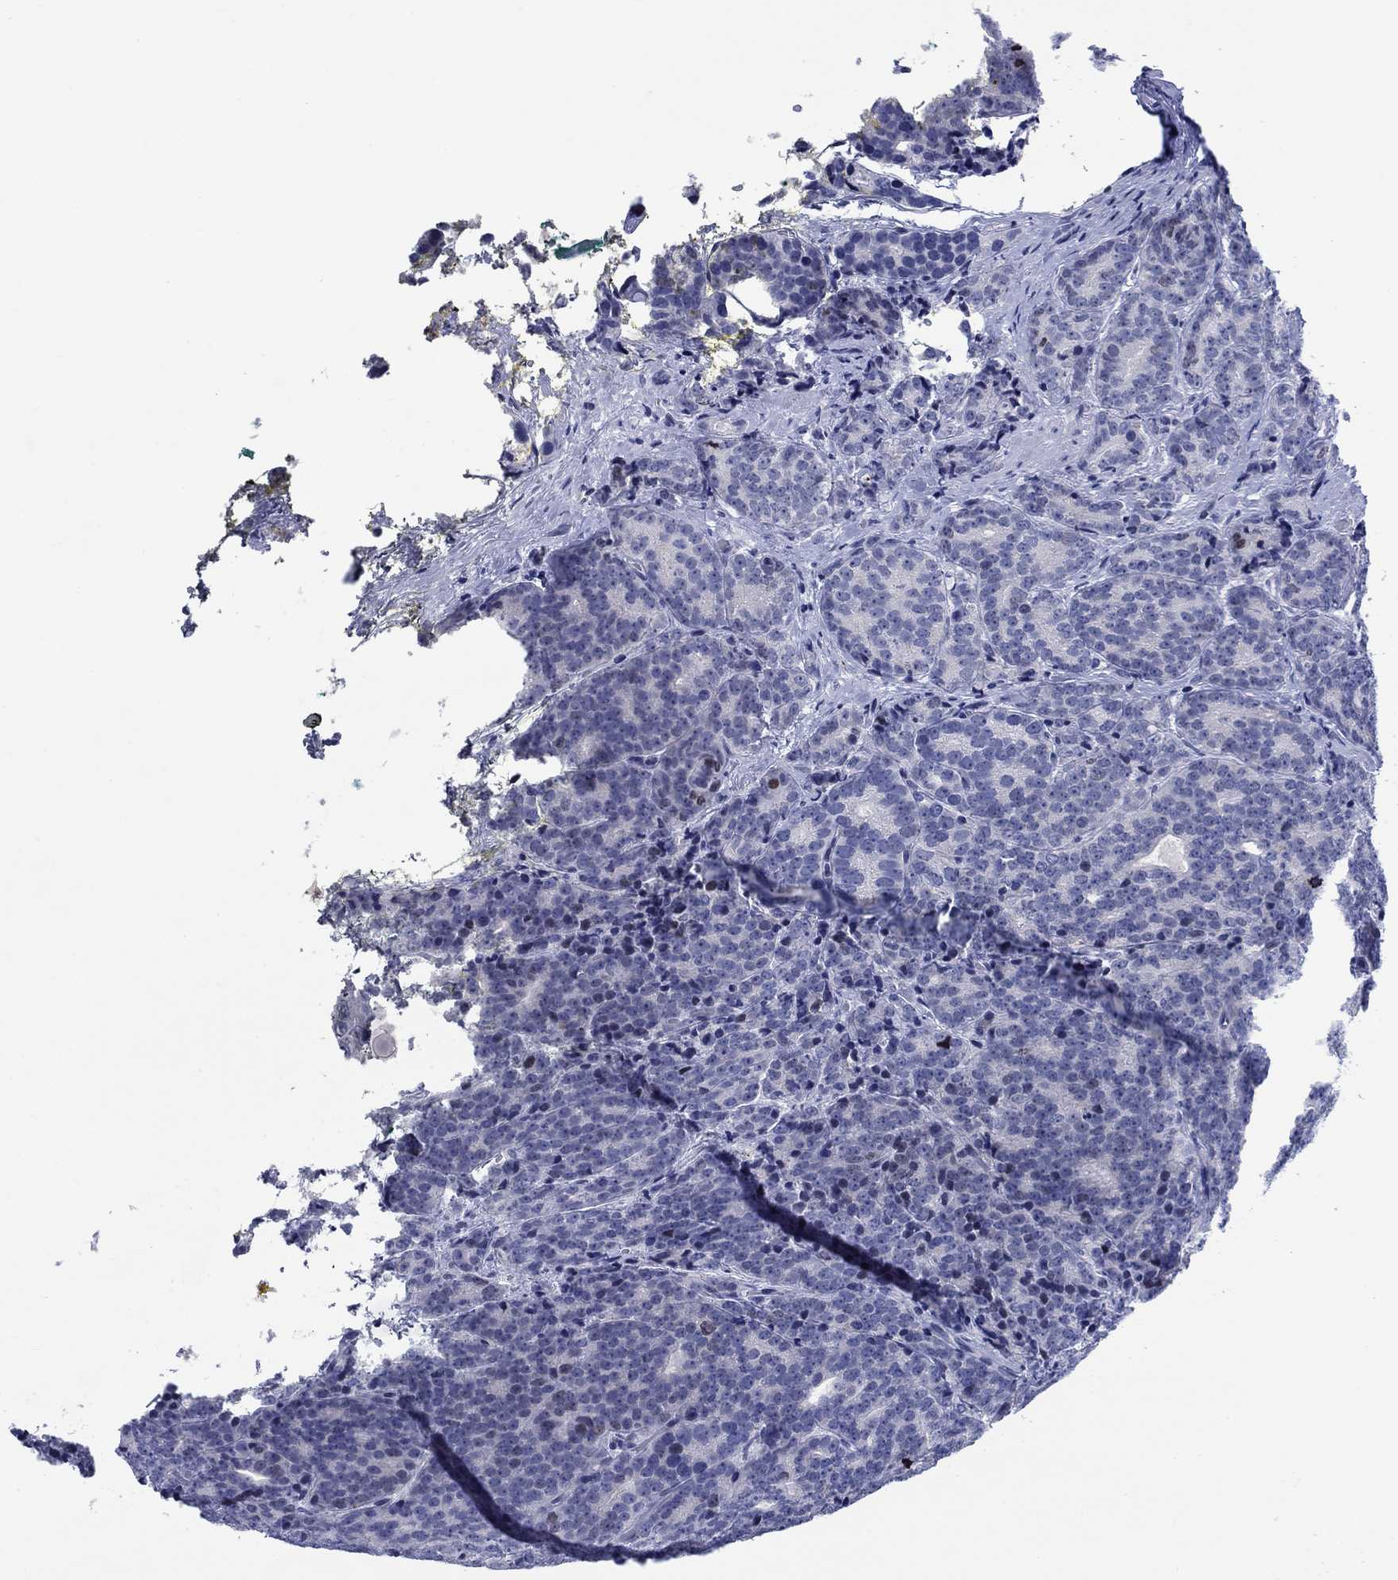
{"staining": {"intensity": "moderate", "quantity": "<25%", "location": "nuclear"}, "tissue": "prostate cancer", "cell_type": "Tumor cells", "image_type": "cancer", "snomed": [{"axis": "morphology", "description": "Adenocarcinoma, NOS"}, {"axis": "topography", "description": "Prostate"}], "caption": "Immunohistochemistry (IHC) of prostate cancer displays low levels of moderate nuclear staining in about <25% of tumor cells. The protein is shown in brown color, while the nuclei are stained blue.", "gene": "CDCA2", "patient": {"sex": "male", "age": 71}}